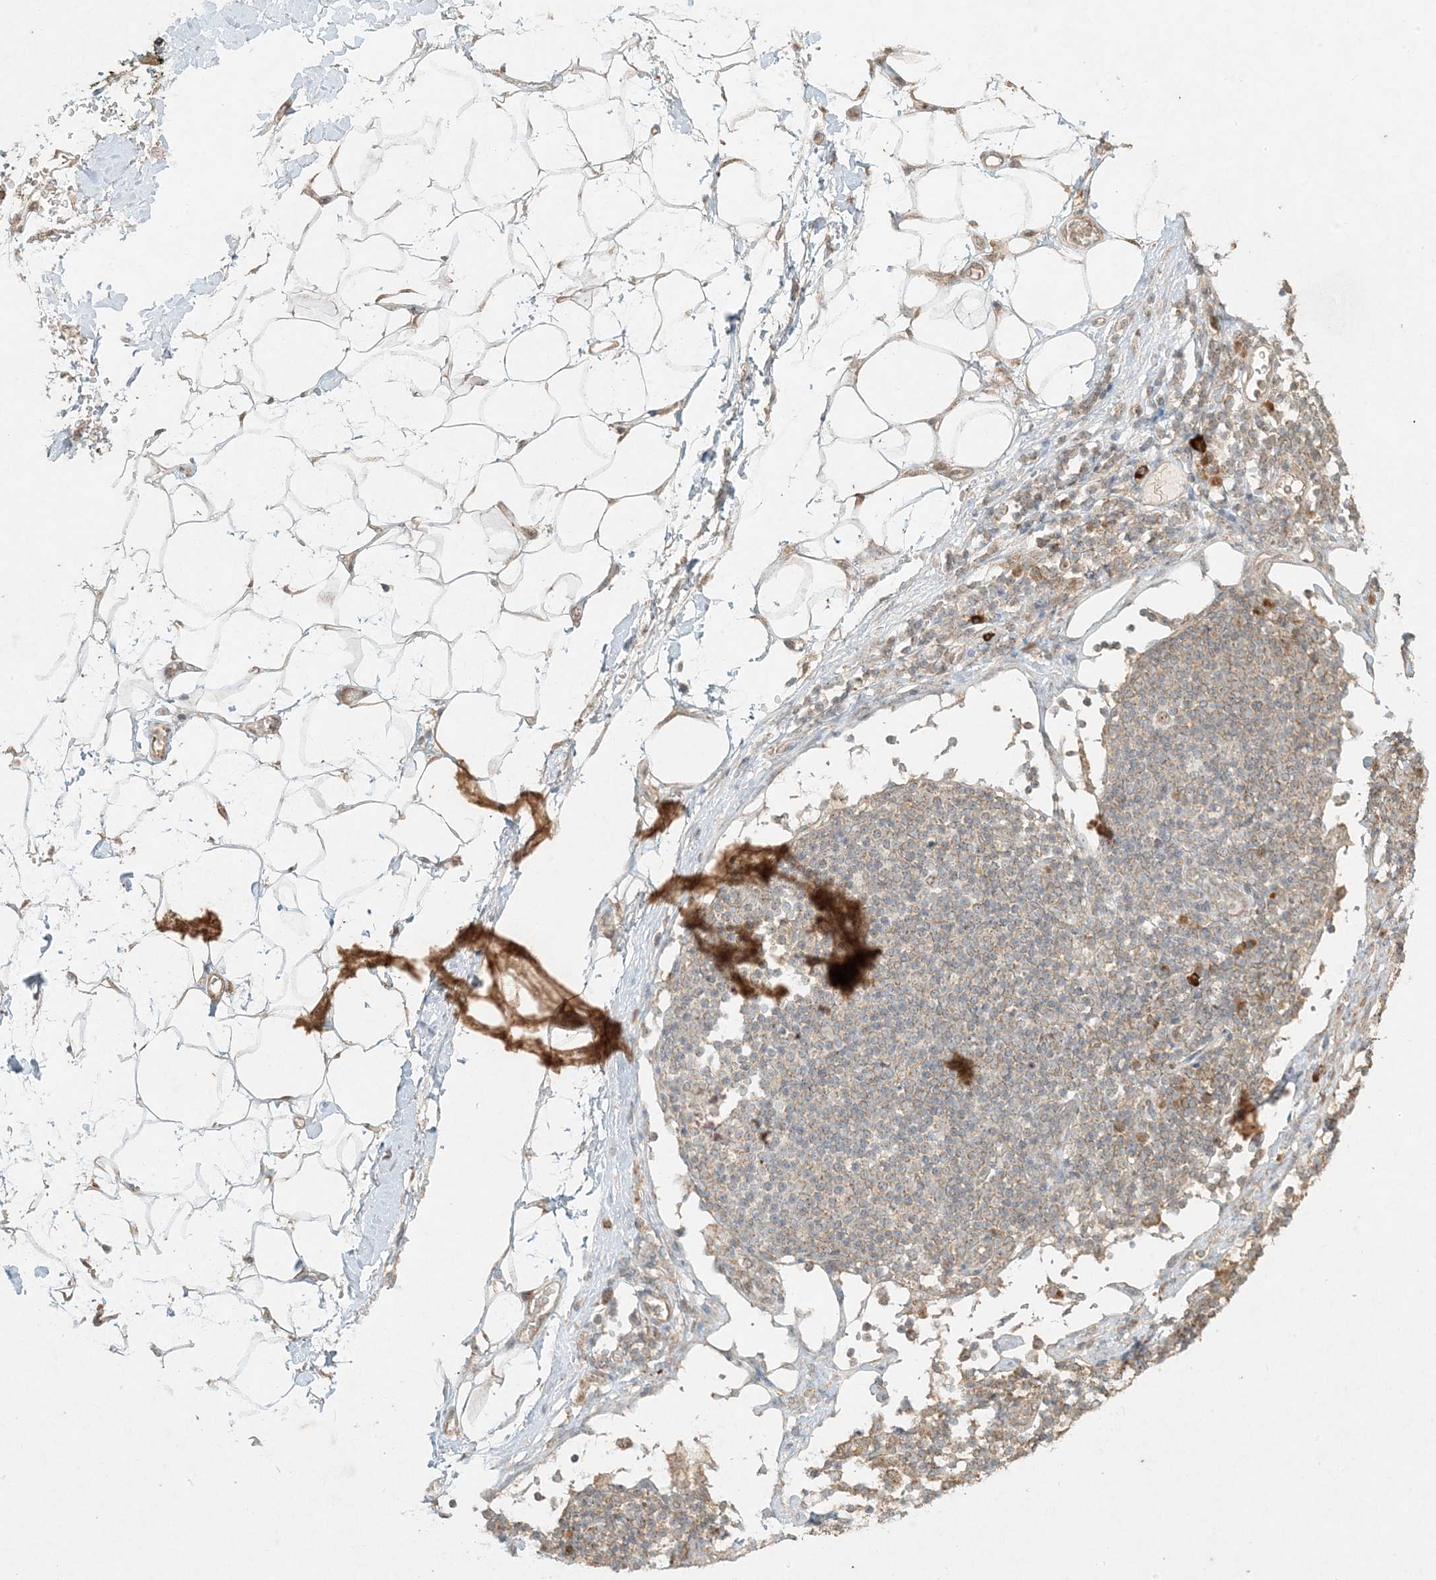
{"staining": {"intensity": "moderate", "quantity": ">75%", "location": "cytoplasmic/membranous"}, "tissue": "adipose tissue", "cell_type": "Adipocytes", "image_type": "normal", "snomed": [{"axis": "morphology", "description": "Normal tissue, NOS"}, {"axis": "morphology", "description": "Adenocarcinoma, NOS"}, {"axis": "topography", "description": "Pancreas"}, {"axis": "topography", "description": "Peripheral nerve tissue"}], "caption": "This is an image of immunohistochemistry staining of unremarkable adipose tissue, which shows moderate expression in the cytoplasmic/membranous of adipocytes.", "gene": "MCOLN1", "patient": {"sex": "male", "age": 59}}